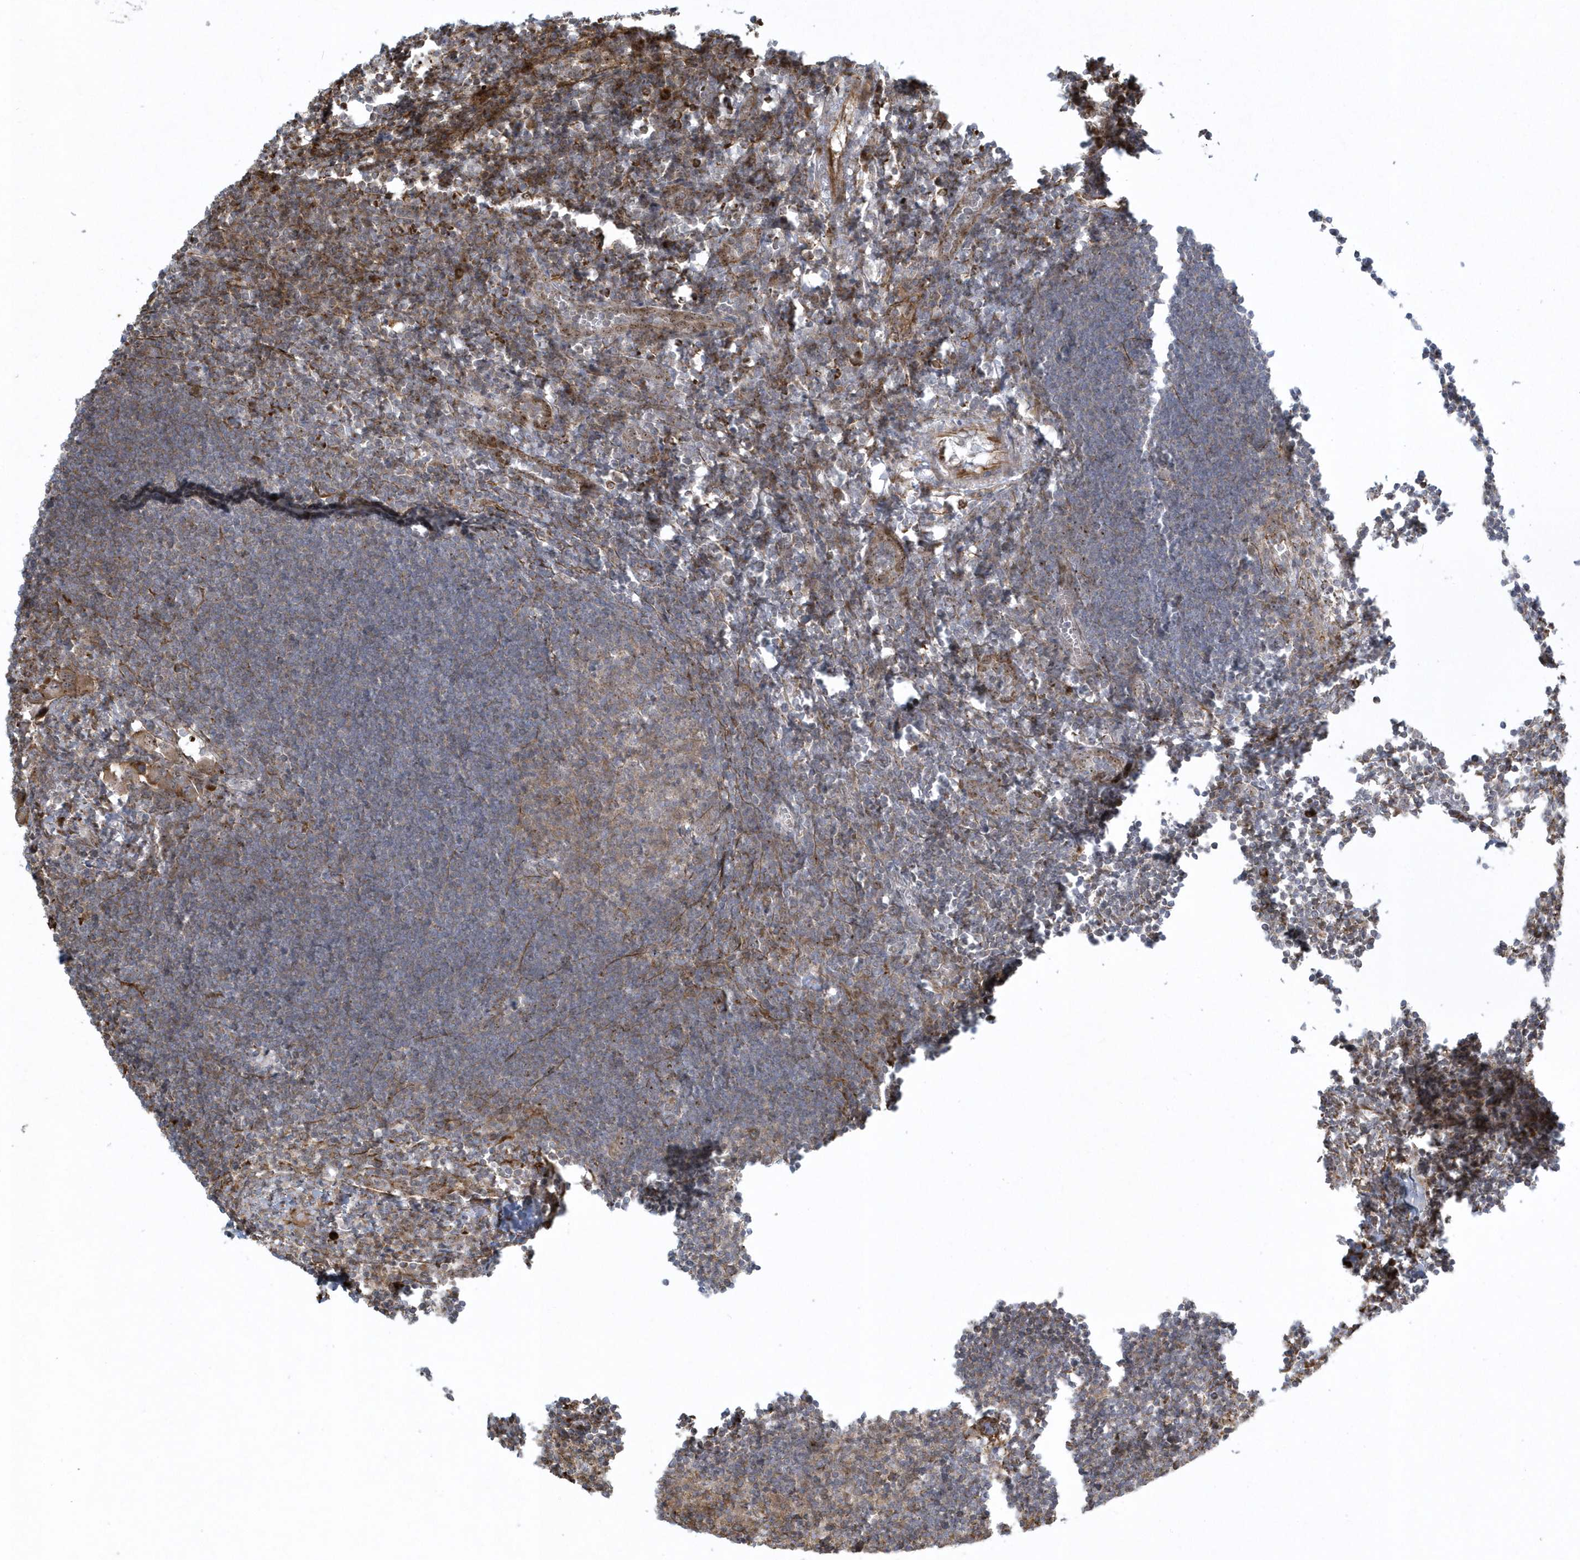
{"staining": {"intensity": "weak", "quantity": "25%-75%", "location": "cytoplasmic/membranous"}, "tissue": "lymph node", "cell_type": "Germinal center cells", "image_type": "normal", "snomed": [{"axis": "morphology", "description": "Normal tissue, NOS"}, {"axis": "morphology", "description": "Malignant melanoma, Metastatic site"}, {"axis": "topography", "description": "Lymph node"}], "caption": "An image showing weak cytoplasmic/membranous positivity in approximately 25%-75% of germinal center cells in unremarkable lymph node, as visualized by brown immunohistochemical staining.", "gene": "MASP2", "patient": {"sex": "male", "age": 41}}